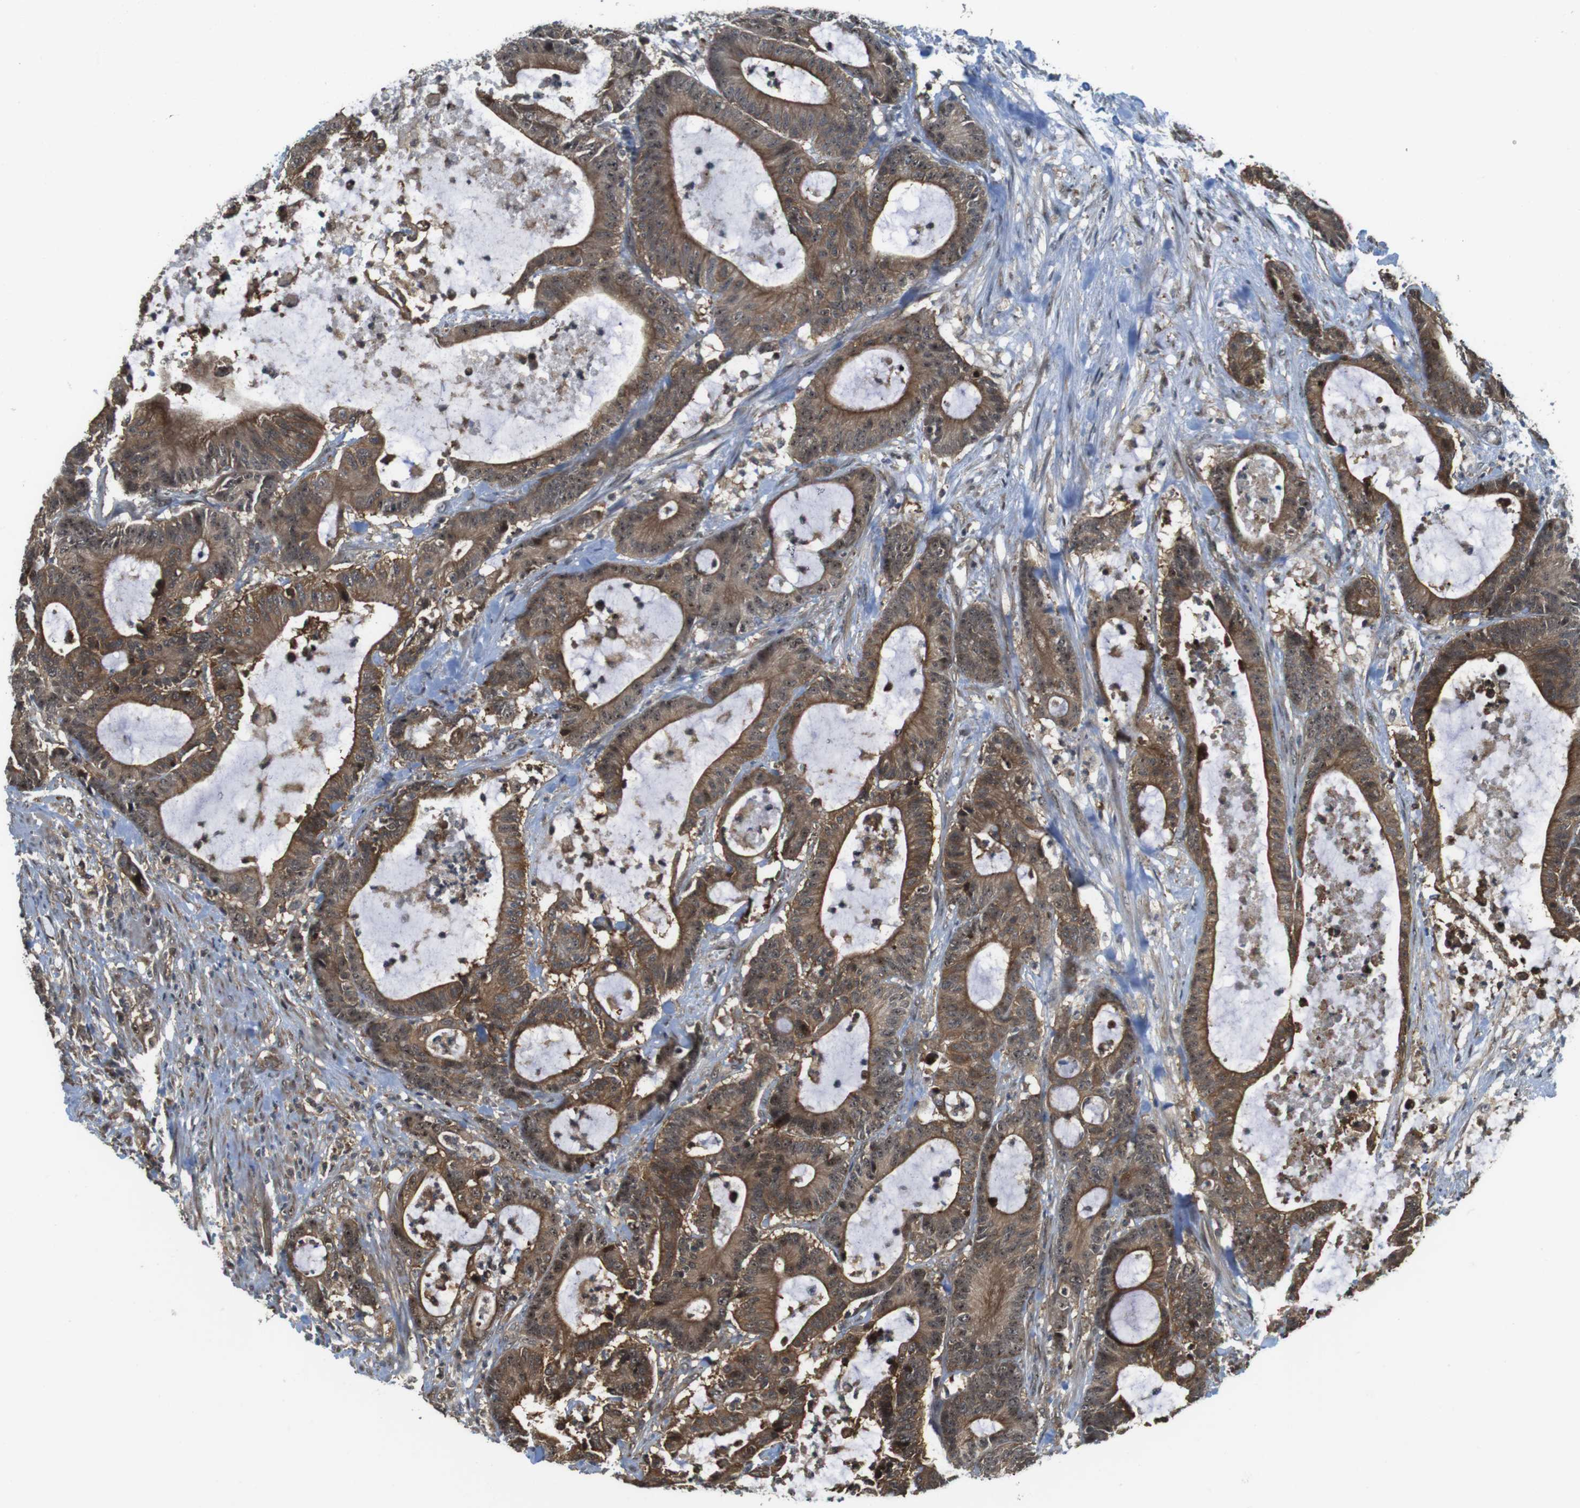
{"staining": {"intensity": "moderate", "quantity": ">75%", "location": "cytoplasmic/membranous"}, "tissue": "colorectal cancer", "cell_type": "Tumor cells", "image_type": "cancer", "snomed": [{"axis": "morphology", "description": "Adenocarcinoma, NOS"}, {"axis": "topography", "description": "Colon"}], "caption": "Adenocarcinoma (colorectal) was stained to show a protein in brown. There is medium levels of moderate cytoplasmic/membranous staining in about >75% of tumor cells.", "gene": "CC2D1A", "patient": {"sex": "female", "age": 84}}